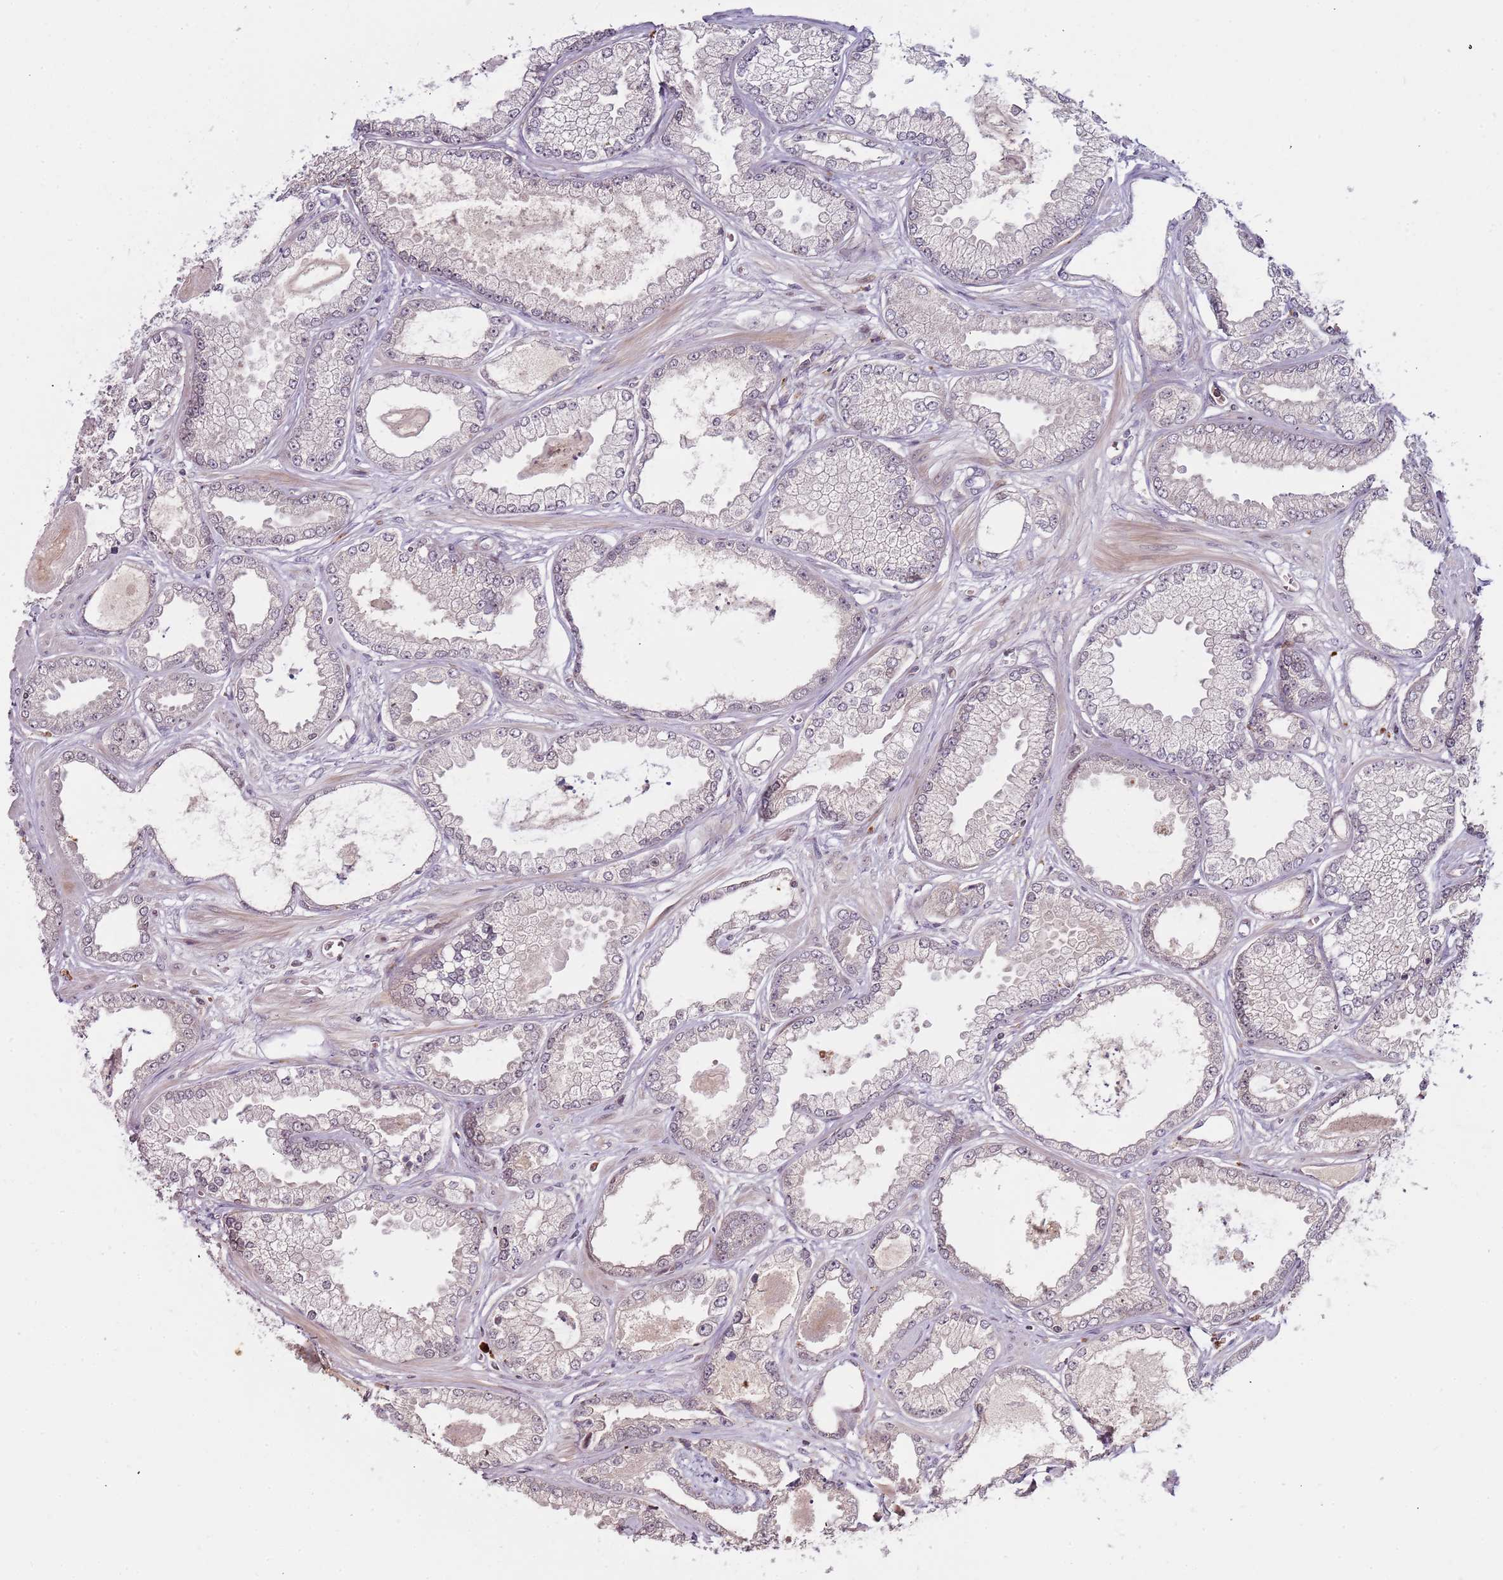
{"staining": {"intensity": "negative", "quantity": "none", "location": "none"}, "tissue": "prostate cancer", "cell_type": "Tumor cells", "image_type": "cancer", "snomed": [{"axis": "morphology", "description": "Adenocarcinoma, Low grade"}, {"axis": "topography", "description": "Prostate"}], "caption": "The photomicrograph exhibits no significant expression in tumor cells of prostate cancer (low-grade adenocarcinoma).", "gene": "ULK3", "patient": {"sex": "male", "age": 64}}